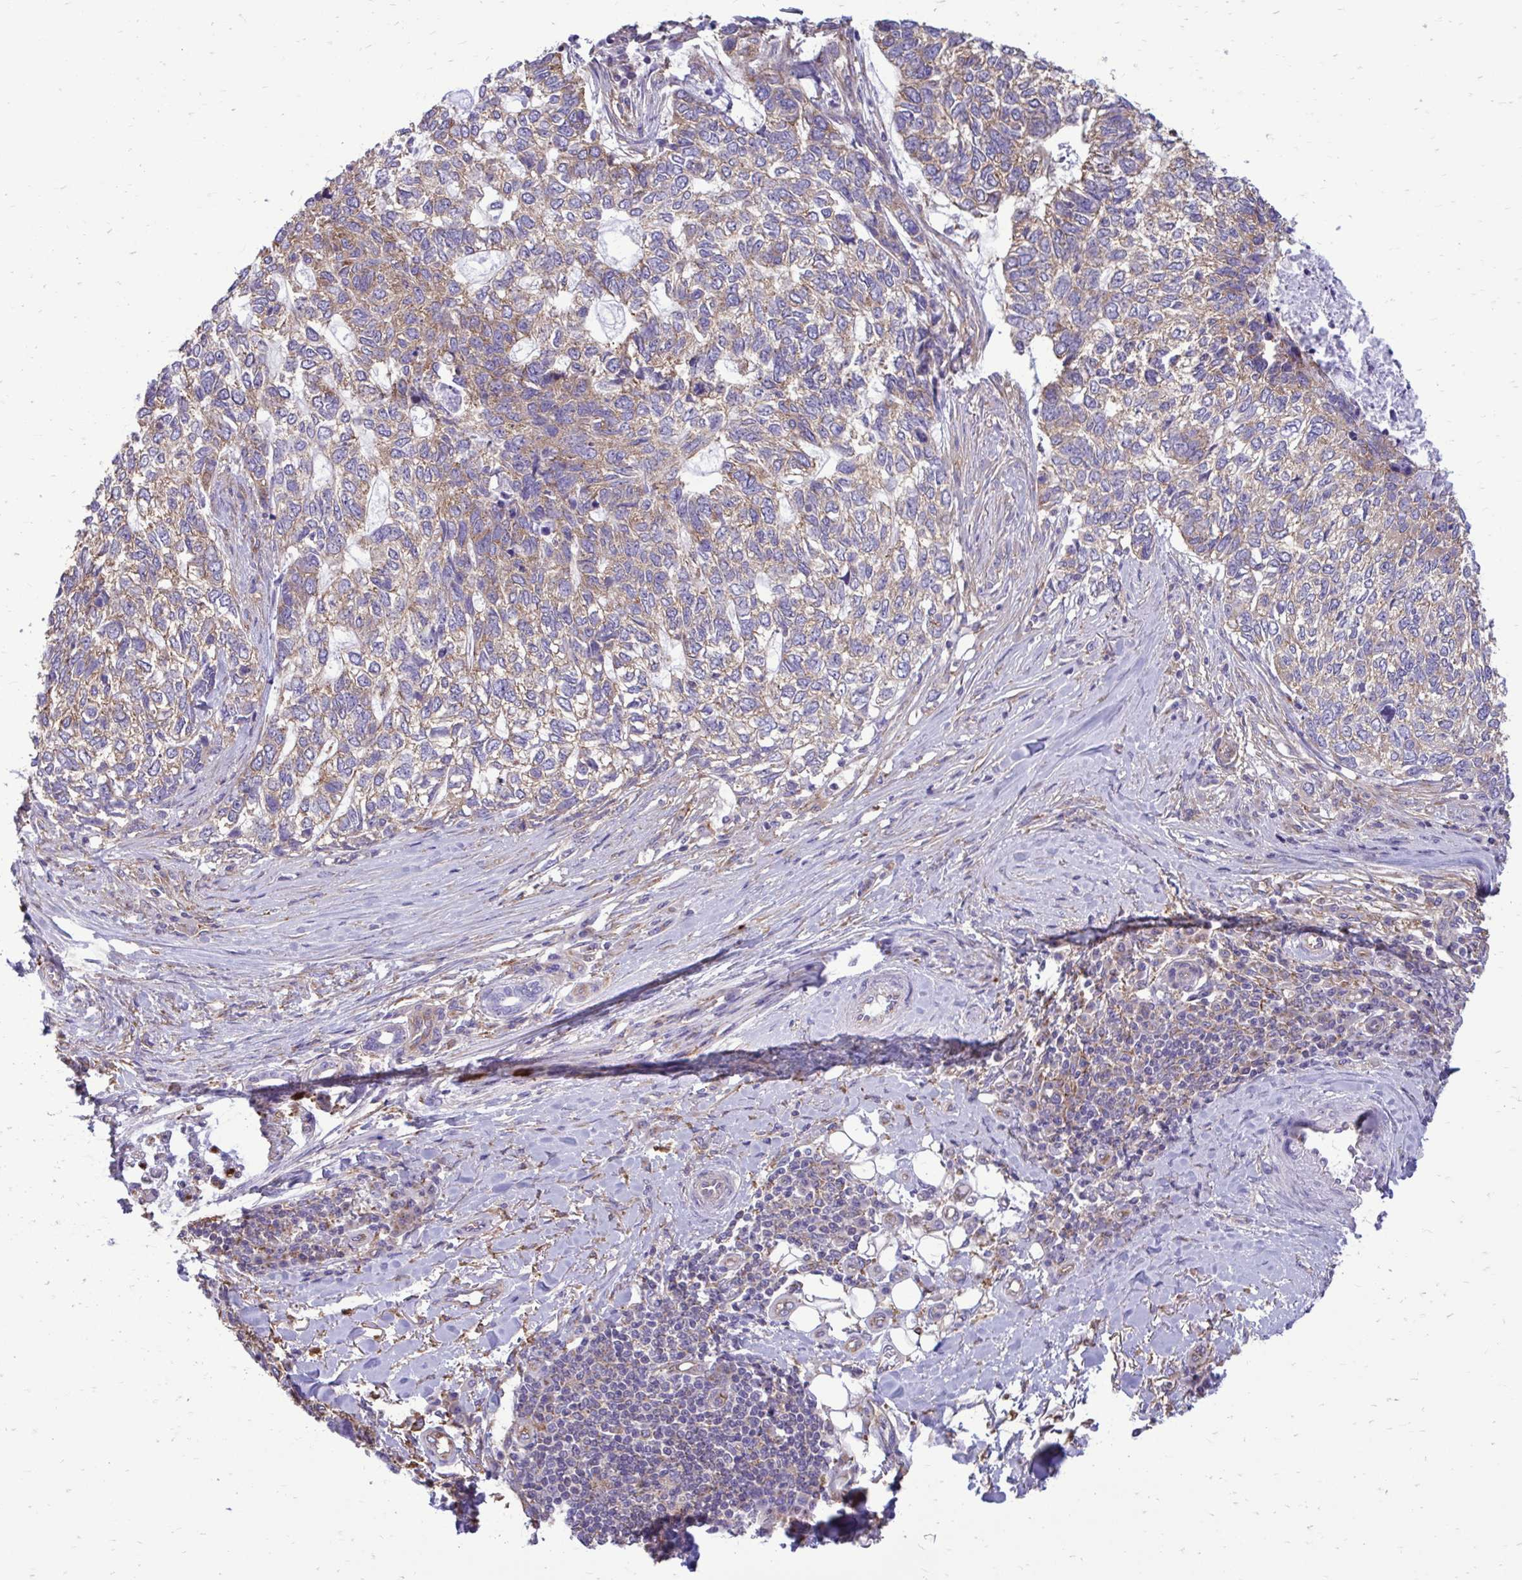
{"staining": {"intensity": "weak", "quantity": "25%-75%", "location": "cytoplasmic/membranous"}, "tissue": "skin cancer", "cell_type": "Tumor cells", "image_type": "cancer", "snomed": [{"axis": "morphology", "description": "Basal cell carcinoma"}, {"axis": "topography", "description": "Skin"}], "caption": "This photomicrograph reveals skin cancer (basal cell carcinoma) stained with immunohistochemistry to label a protein in brown. The cytoplasmic/membranous of tumor cells show weak positivity for the protein. Nuclei are counter-stained blue.", "gene": "CLTA", "patient": {"sex": "female", "age": 65}}